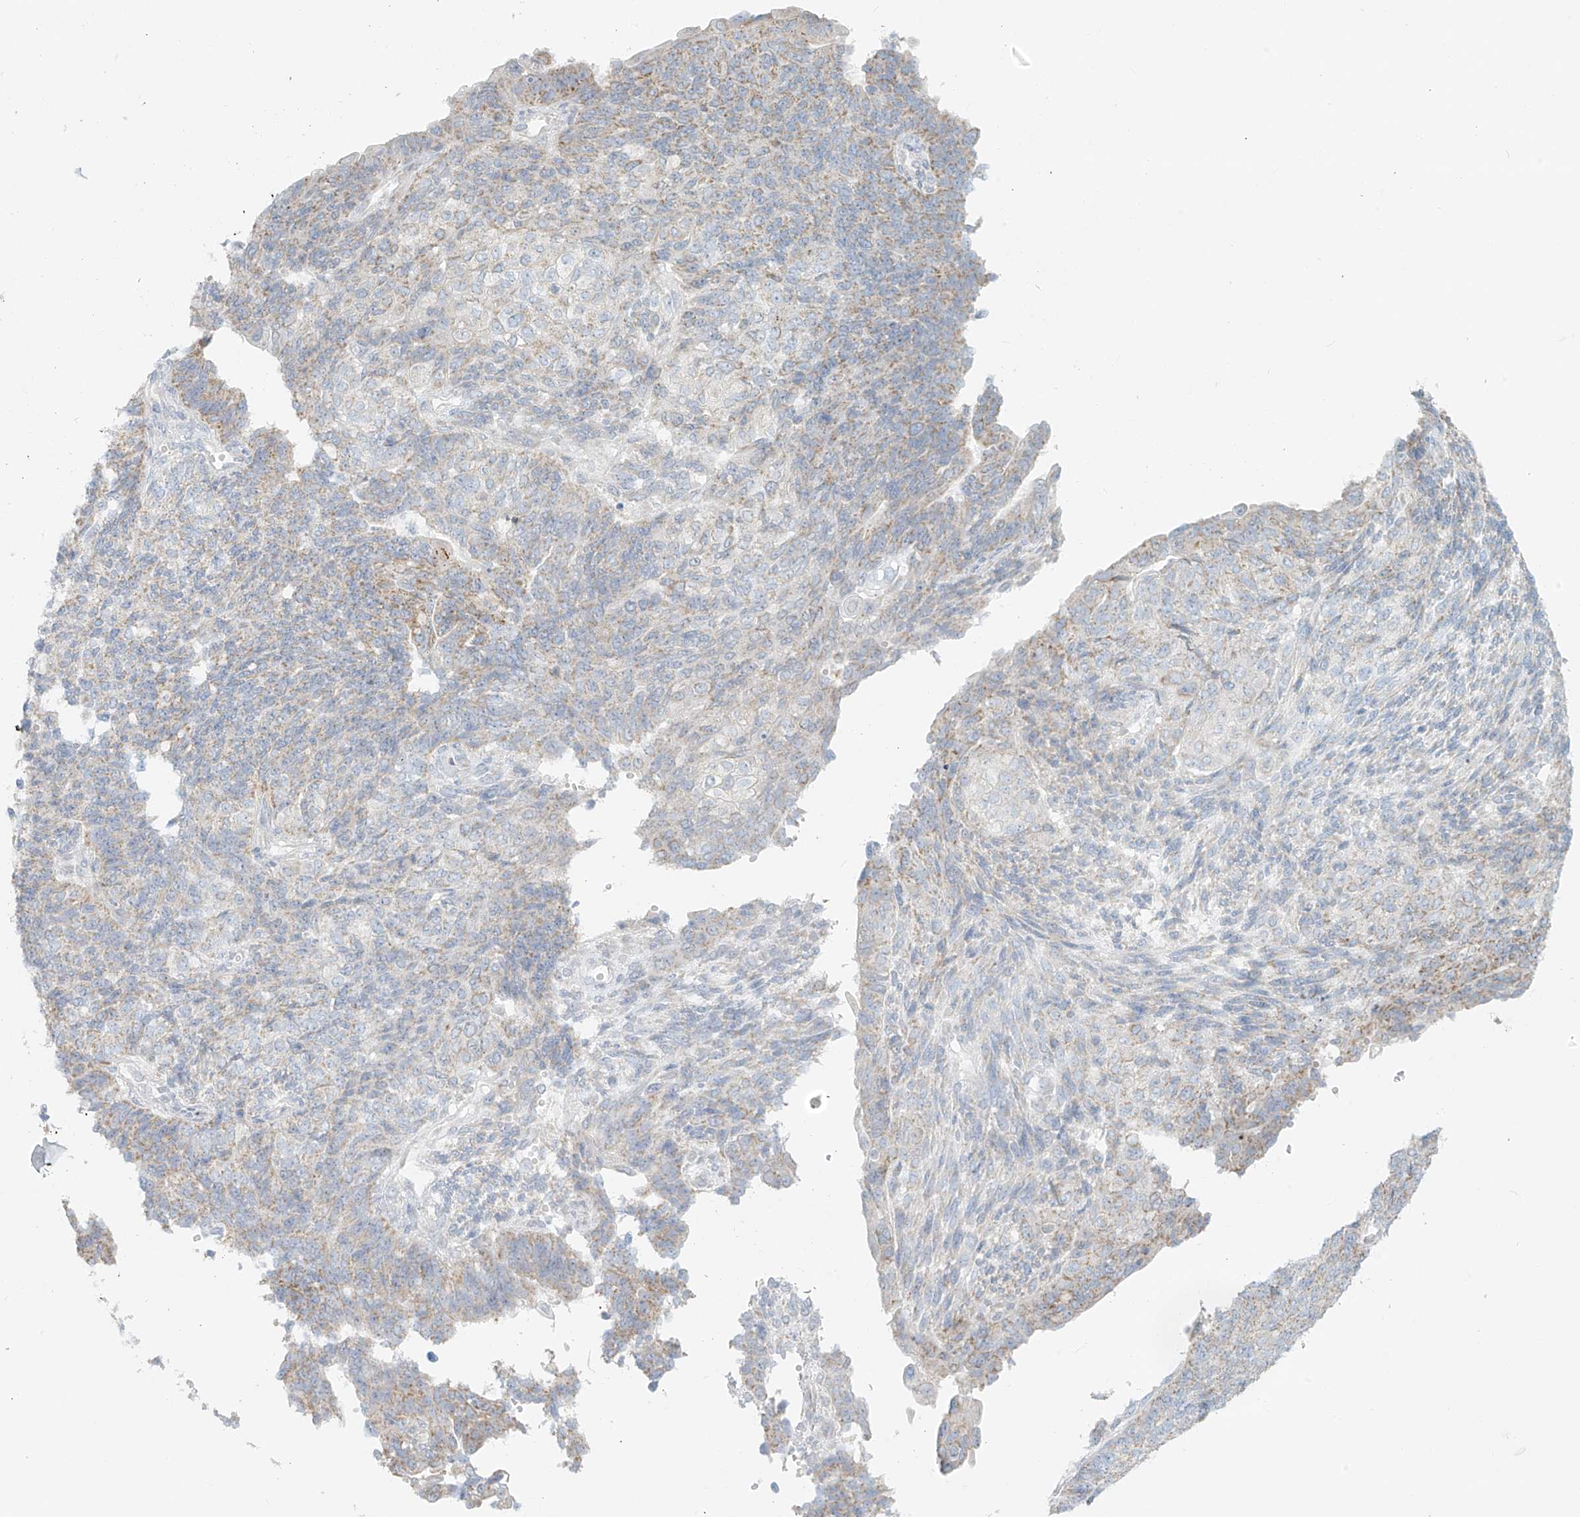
{"staining": {"intensity": "negative", "quantity": "none", "location": "none"}, "tissue": "endometrial cancer", "cell_type": "Tumor cells", "image_type": "cancer", "snomed": [{"axis": "morphology", "description": "Adenocarcinoma, NOS"}, {"axis": "topography", "description": "Endometrium"}], "caption": "A photomicrograph of endometrial cancer (adenocarcinoma) stained for a protein shows no brown staining in tumor cells. (Stains: DAB immunohistochemistry (IHC) with hematoxylin counter stain, Microscopy: brightfield microscopy at high magnification).", "gene": "UST", "patient": {"sex": "female", "age": 32}}